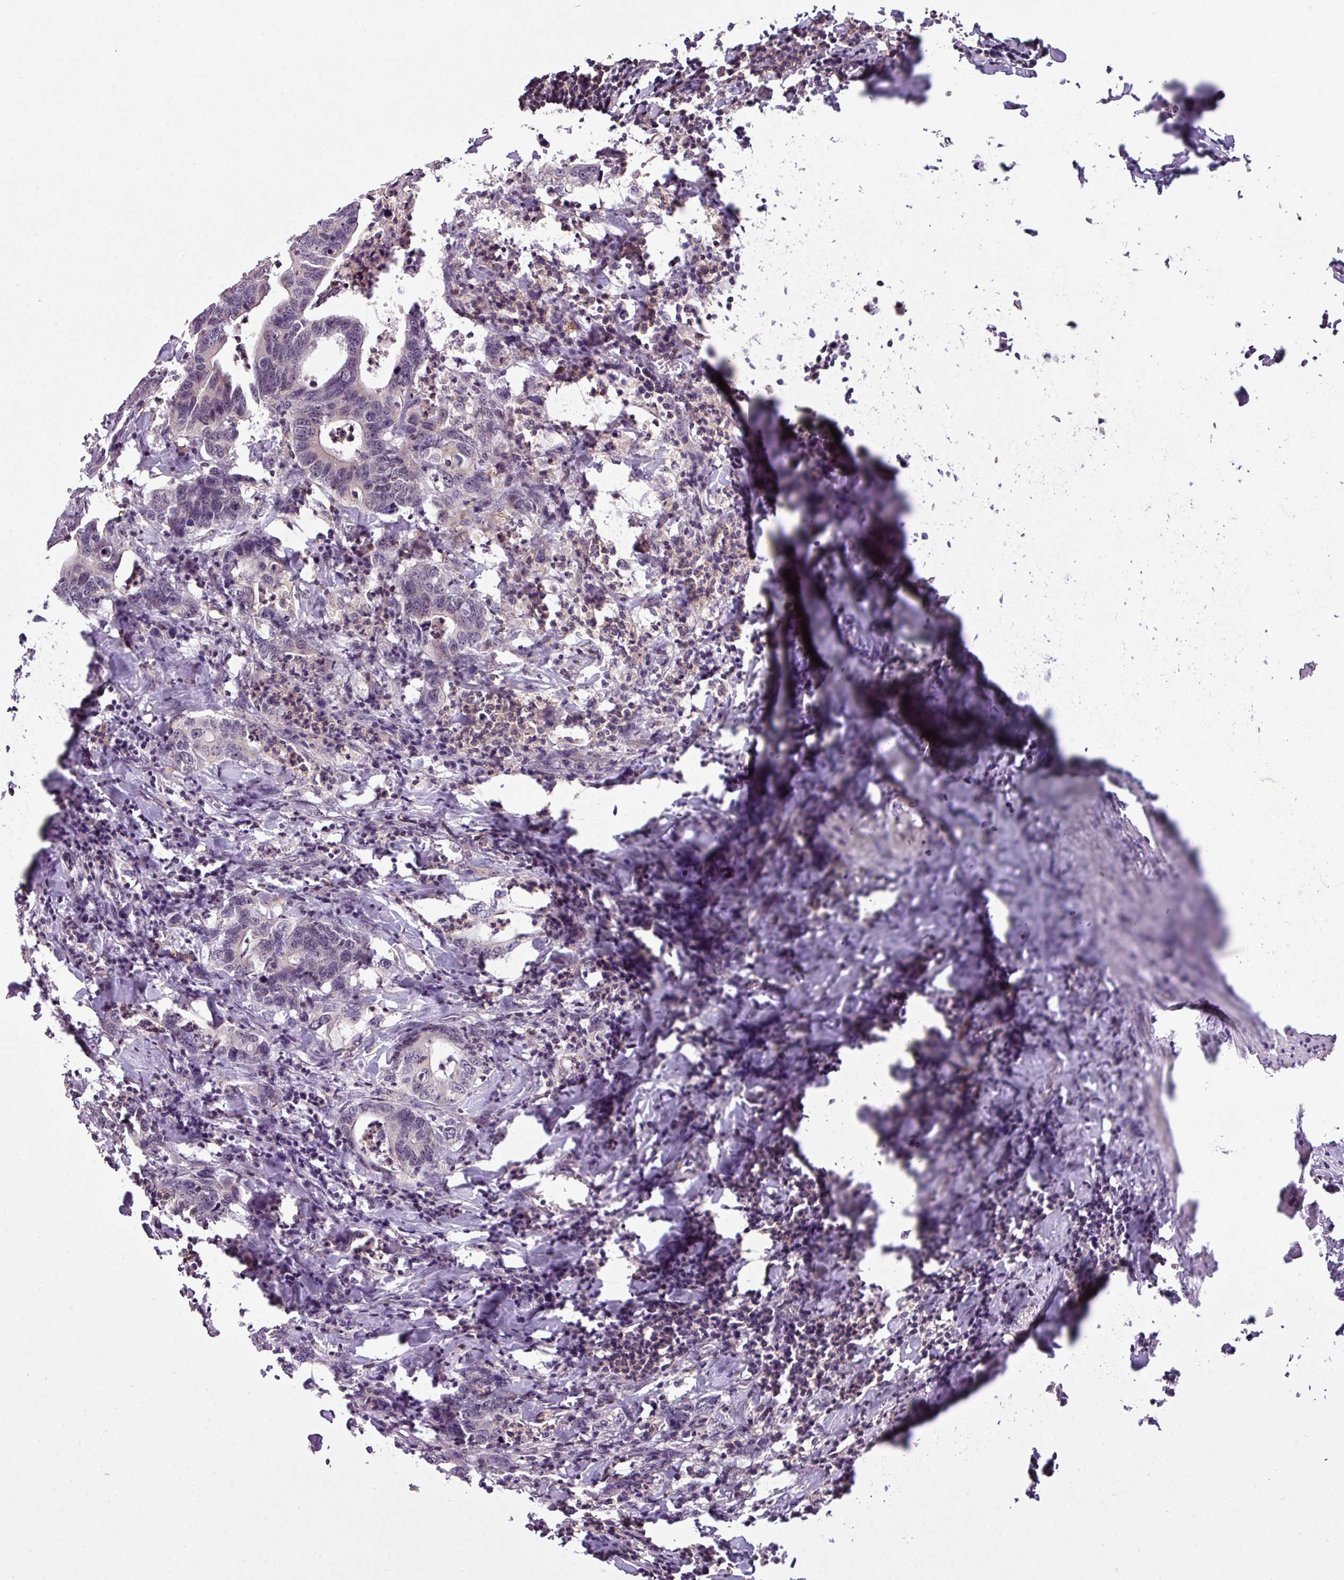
{"staining": {"intensity": "negative", "quantity": "none", "location": "none"}, "tissue": "colorectal cancer", "cell_type": "Tumor cells", "image_type": "cancer", "snomed": [{"axis": "morphology", "description": "Adenocarcinoma, NOS"}, {"axis": "topography", "description": "Colon"}], "caption": "This is an immunohistochemistry (IHC) micrograph of colorectal adenocarcinoma. There is no staining in tumor cells.", "gene": "ZC2HC1C", "patient": {"sex": "female", "age": 75}}